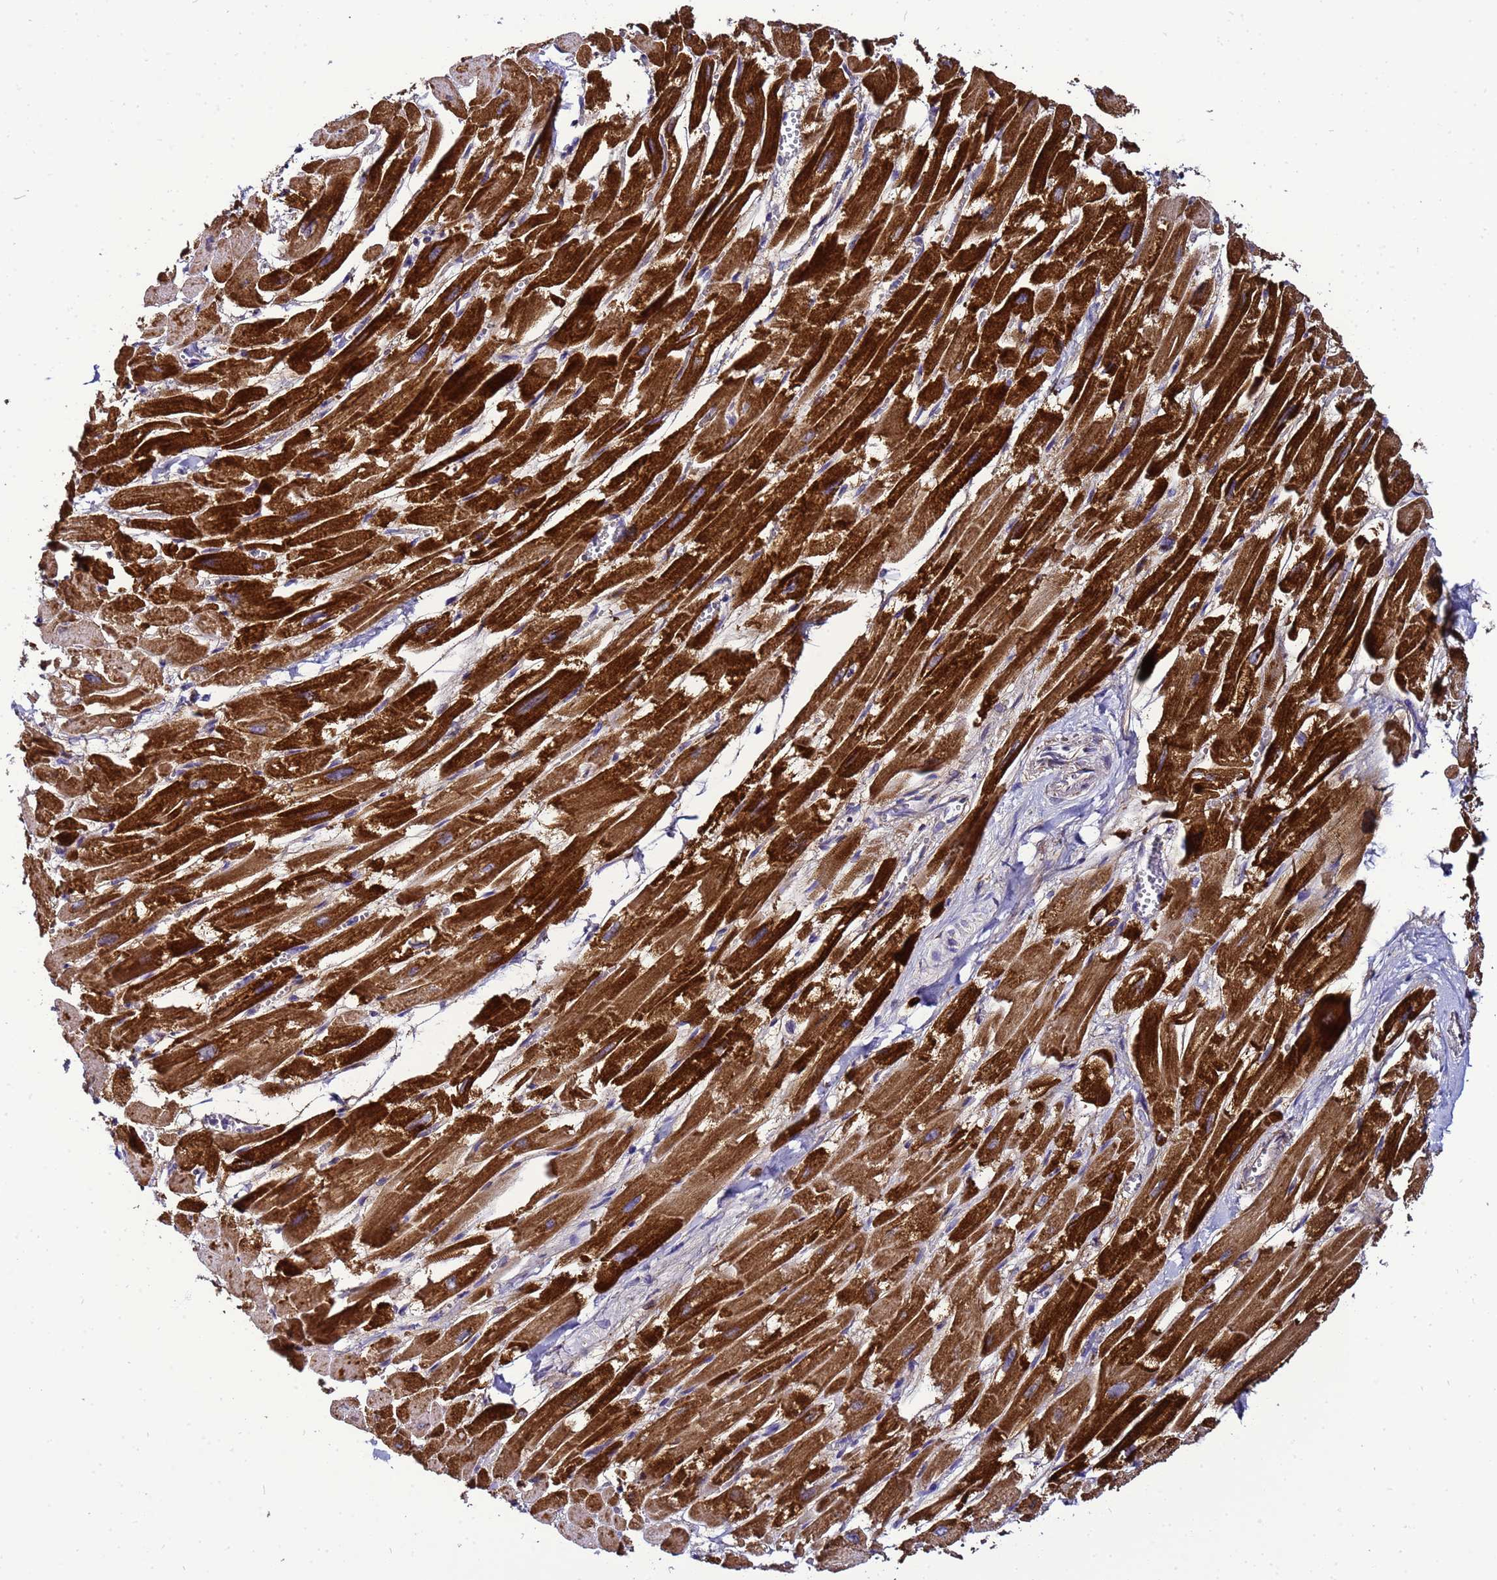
{"staining": {"intensity": "strong", "quantity": ">75%", "location": "cytoplasmic/membranous"}, "tissue": "heart muscle", "cell_type": "Cardiomyocytes", "image_type": "normal", "snomed": [{"axis": "morphology", "description": "Normal tissue, NOS"}, {"axis": "topography", "description": "Heart"}], "caption": "High-power microscopy captured an immunohistochemistry (IHC) micrograph of unremarkable heart muscle, revealing strong cytoplasmic/membranous staining in about >75% of cardiomyocytes. Ihc stains the protein of interest in brown and the nuclei are stained blue.", "gene": "HIGD2A", "patient": {"sex": "male", "age": 54}}